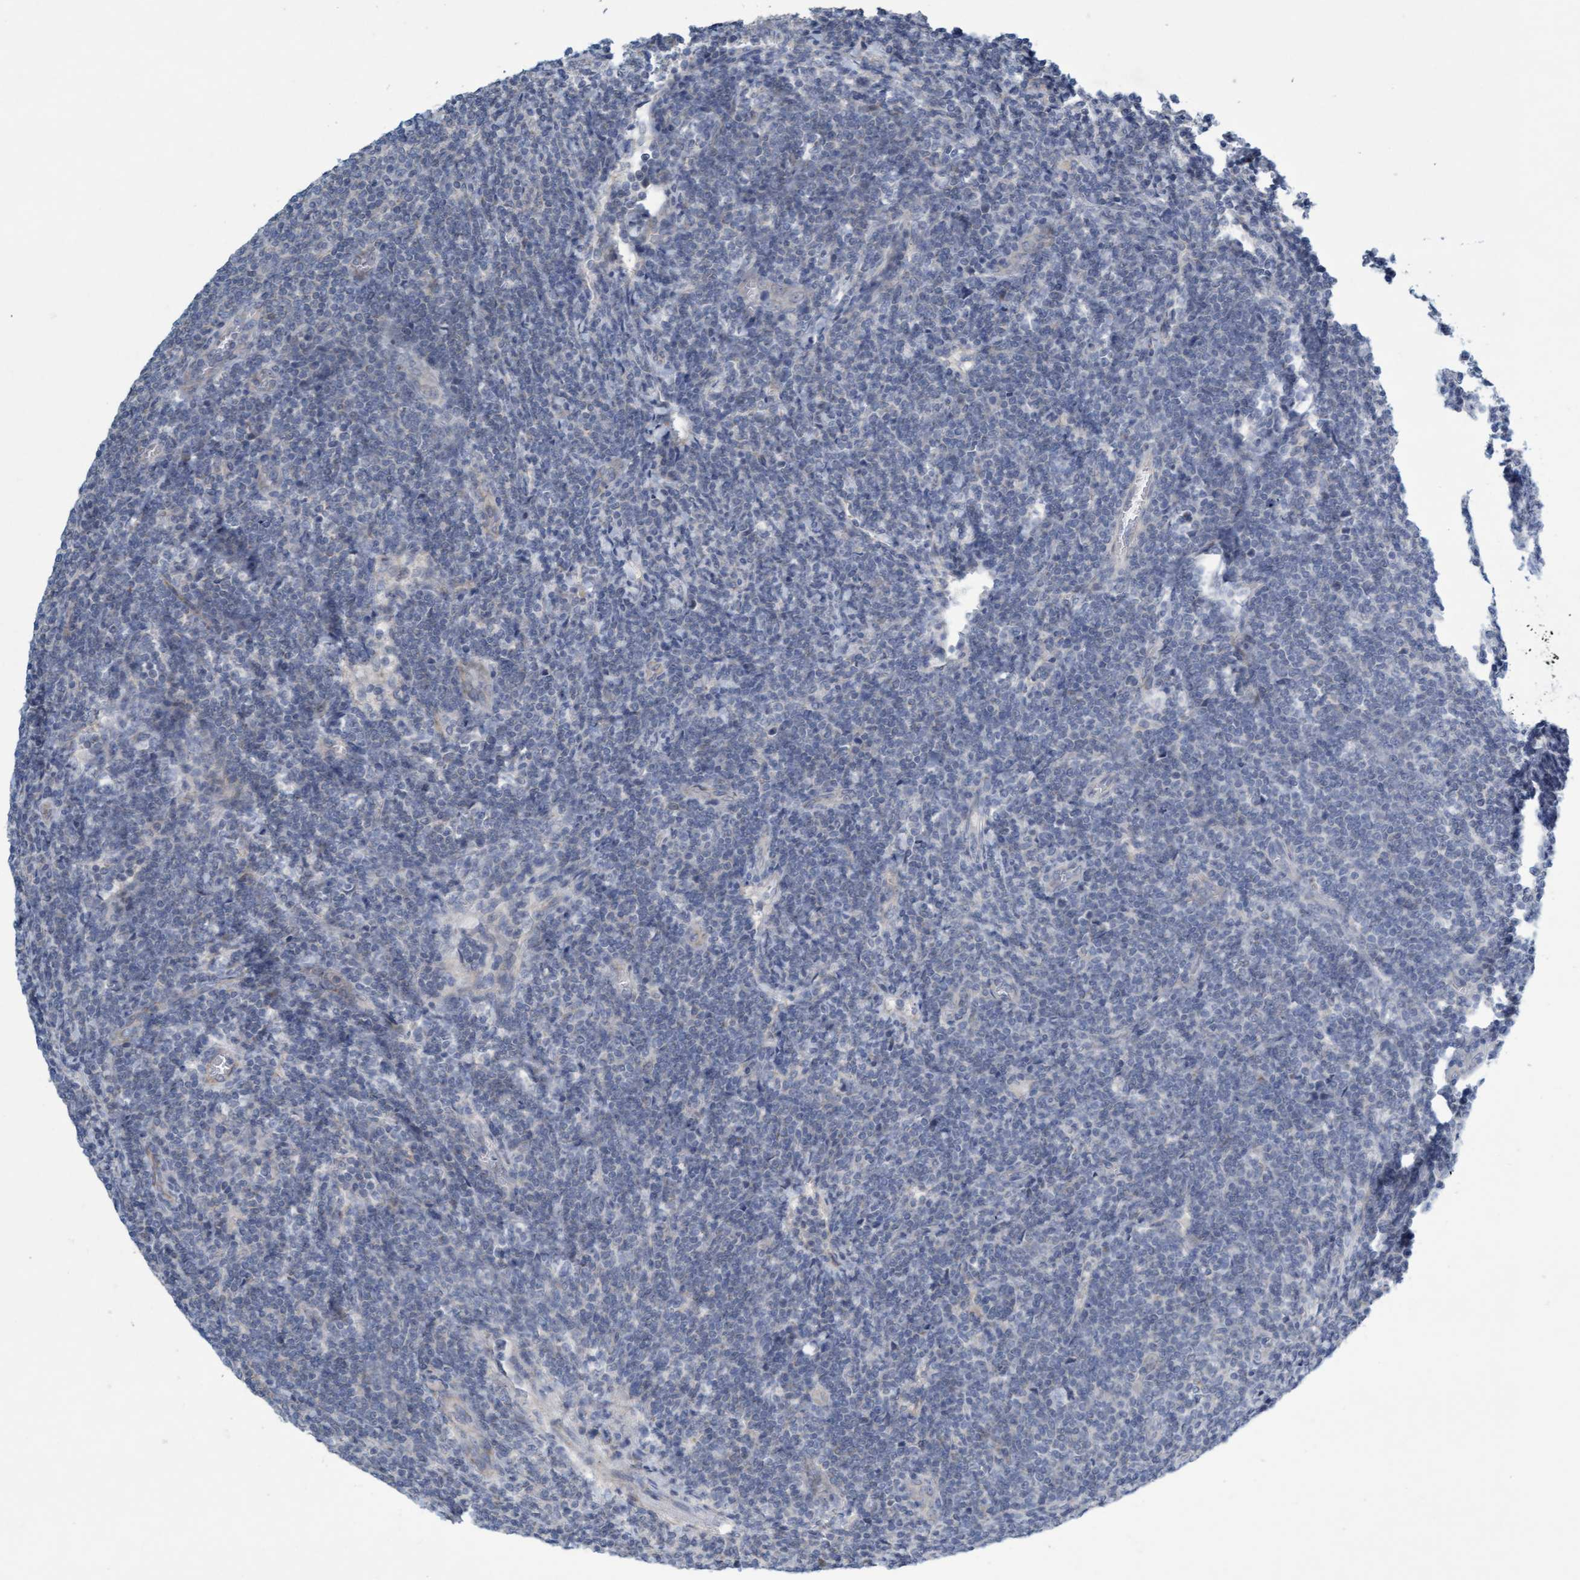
{"staining": {"intensity": "negative", "quantity": "none", "location": "none"}, "tissue": "lymphoma", "cell_type": "Tumor cells", "image_type": "cancer", "snomed": [{"axis": "morphology", "description": "Malignant lymphoma, non-Hodgkin's type, Low grade"}, {"axis": "topography", "description": "Lymph node"}], "caption": "Immunohistochemistry (IHC) of human low-grade malignant lymphoma, non-Hodgkin's type demonstrates no expression in tumor cells.", "gene": "DDHD2", "patient": {"sex": "male", "age": 66}}